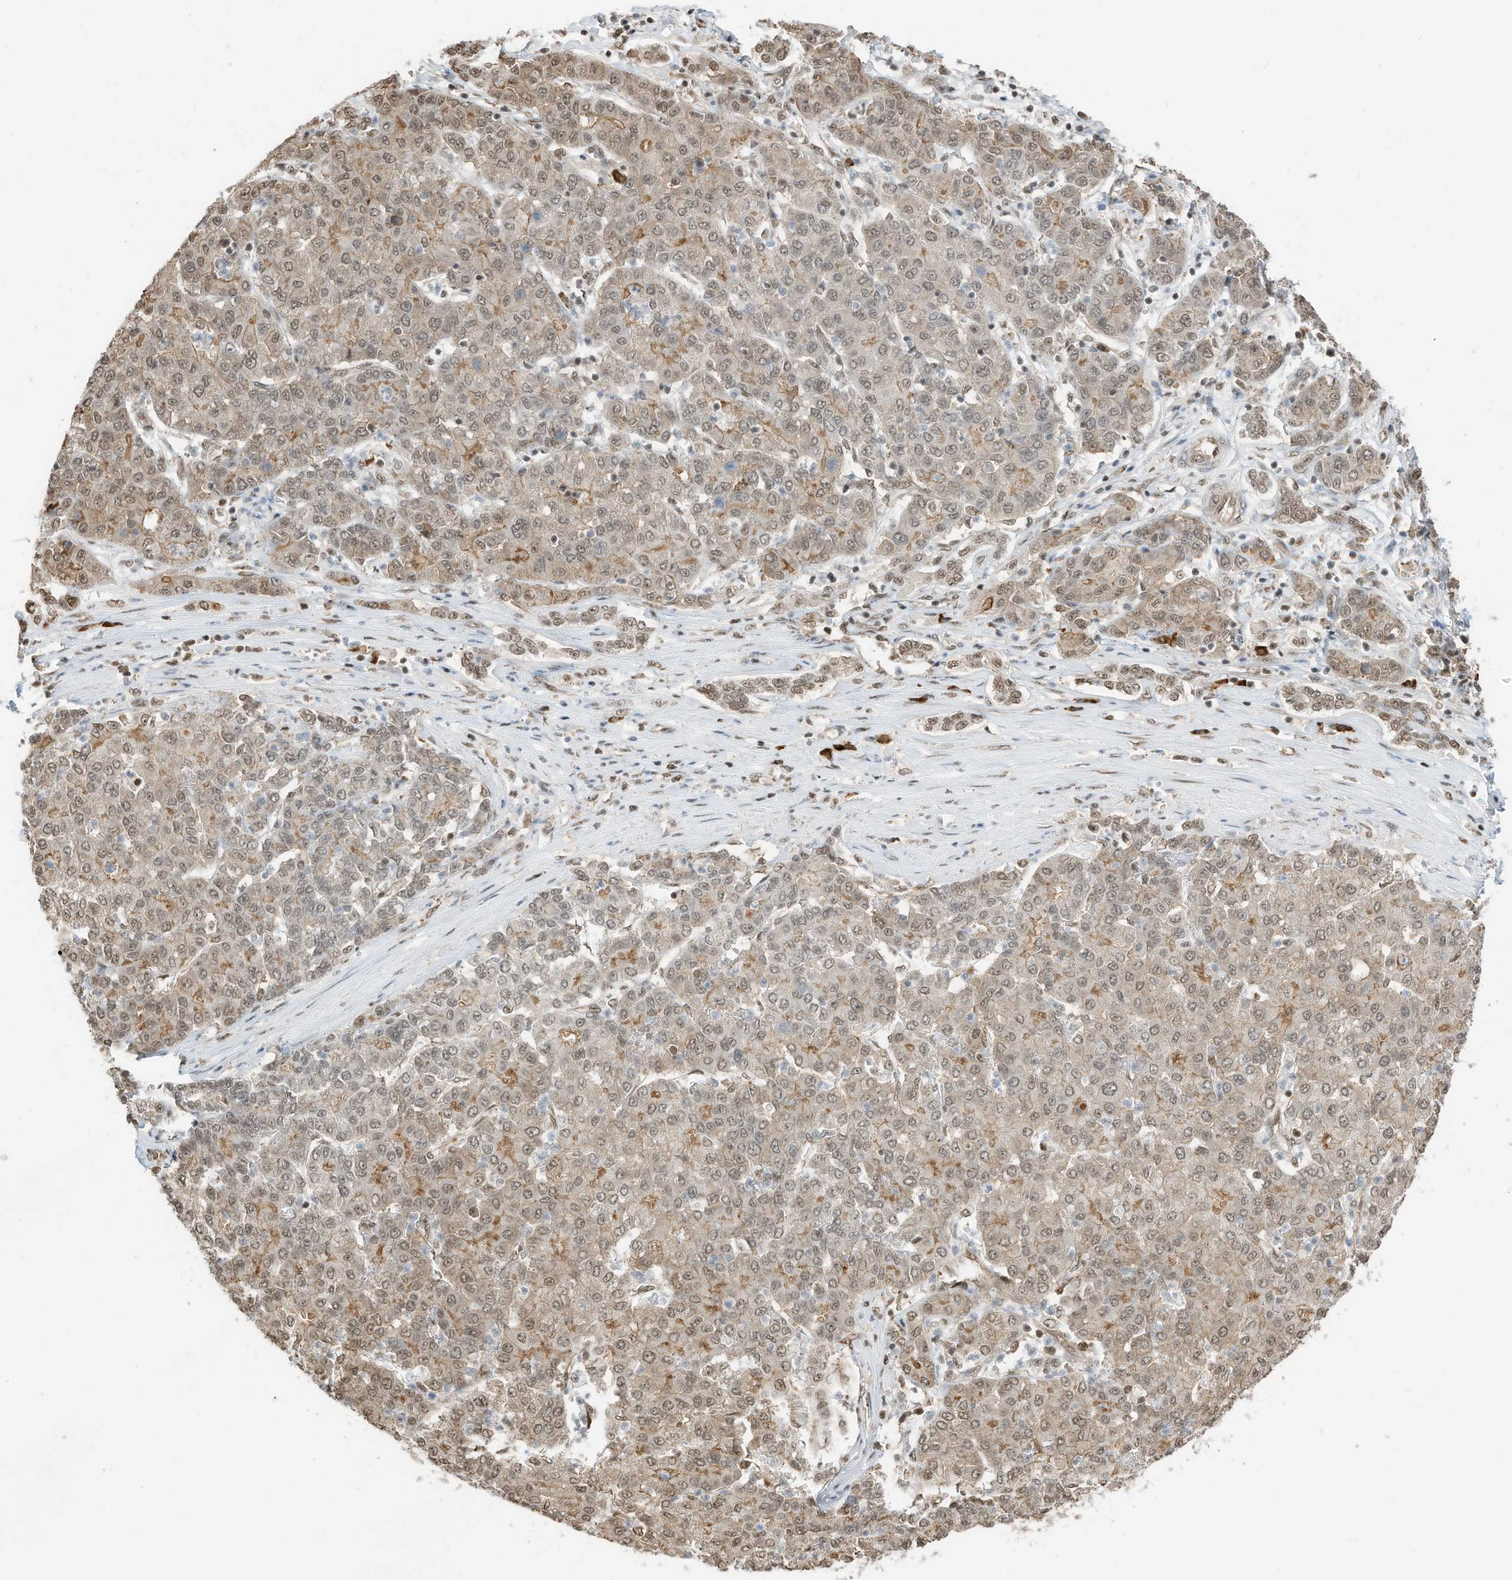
{"staining": {"intensity": "weak", "quantity": ">75%", "location": "cytoplasmic/membranous,nuclear"}, "tissue": "liver cancer", "cell_type": "Tumor cells", "image_type": "cancer", "snomed": [{"axis": "morphology", "description": "Carcinoma, Hepatocellular, NOS"}, {"axis": "topography", "description": "Liver"}], "caption": "Approximately >75% of tumor cells in human liver cancer (hepatocellular carcinoma) reveal weak cytoplasmic/membranous and nuclear protein positivity as visualized by brown immunohistochemical staining.", "gene": "ZNF195", "patient": {"sex": "male", "age": 65}}